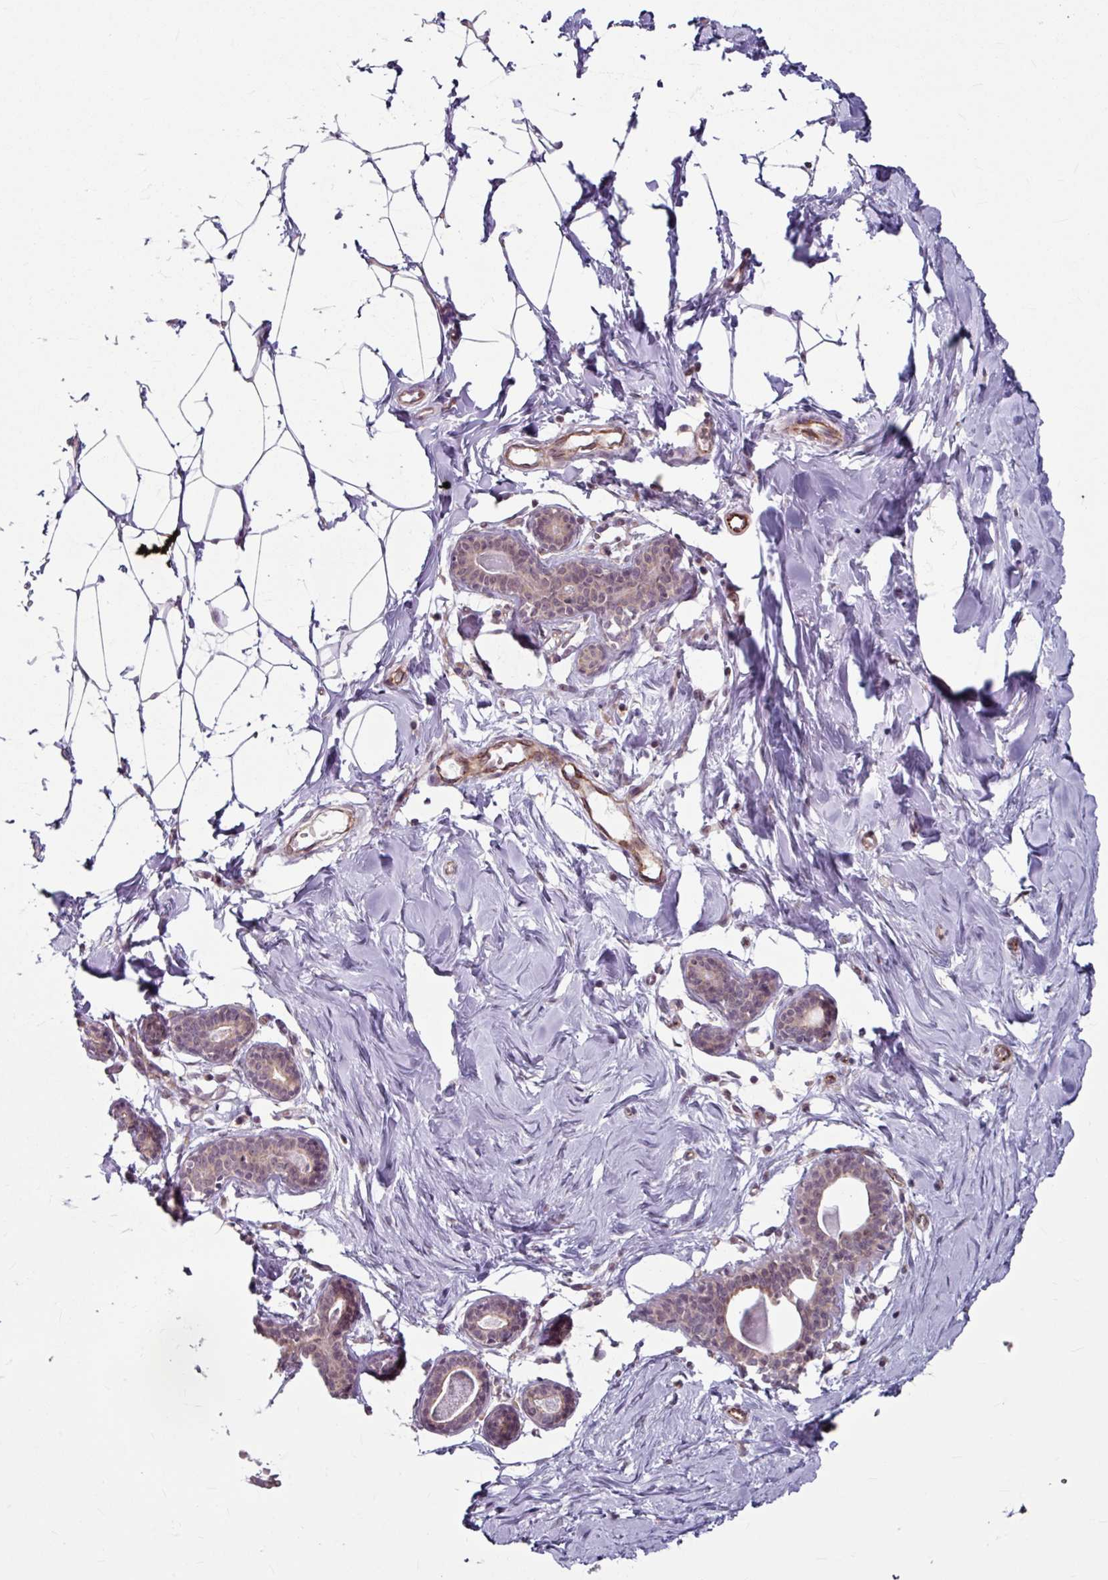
{"staining": {"intensity": "negative", "quantity": "none", "location": "none"}, "tissue": "breast", "cell_type": "Adipocytes", "image_type": "normal", "snomed": [{"axis": "morphology", "description": "Normal tissue, NOS"}, {"axis": "topography", "description": "Breast"}], "caption": "DAB immunohistochemical staining of benign breast exhibits no significant positivity in adipocytes. (DAB immunohistochemistry (IHC) with hematoxylin counter stain).", "gene": "DAAM2", "patient": {"sex": "female", "age": 23}}